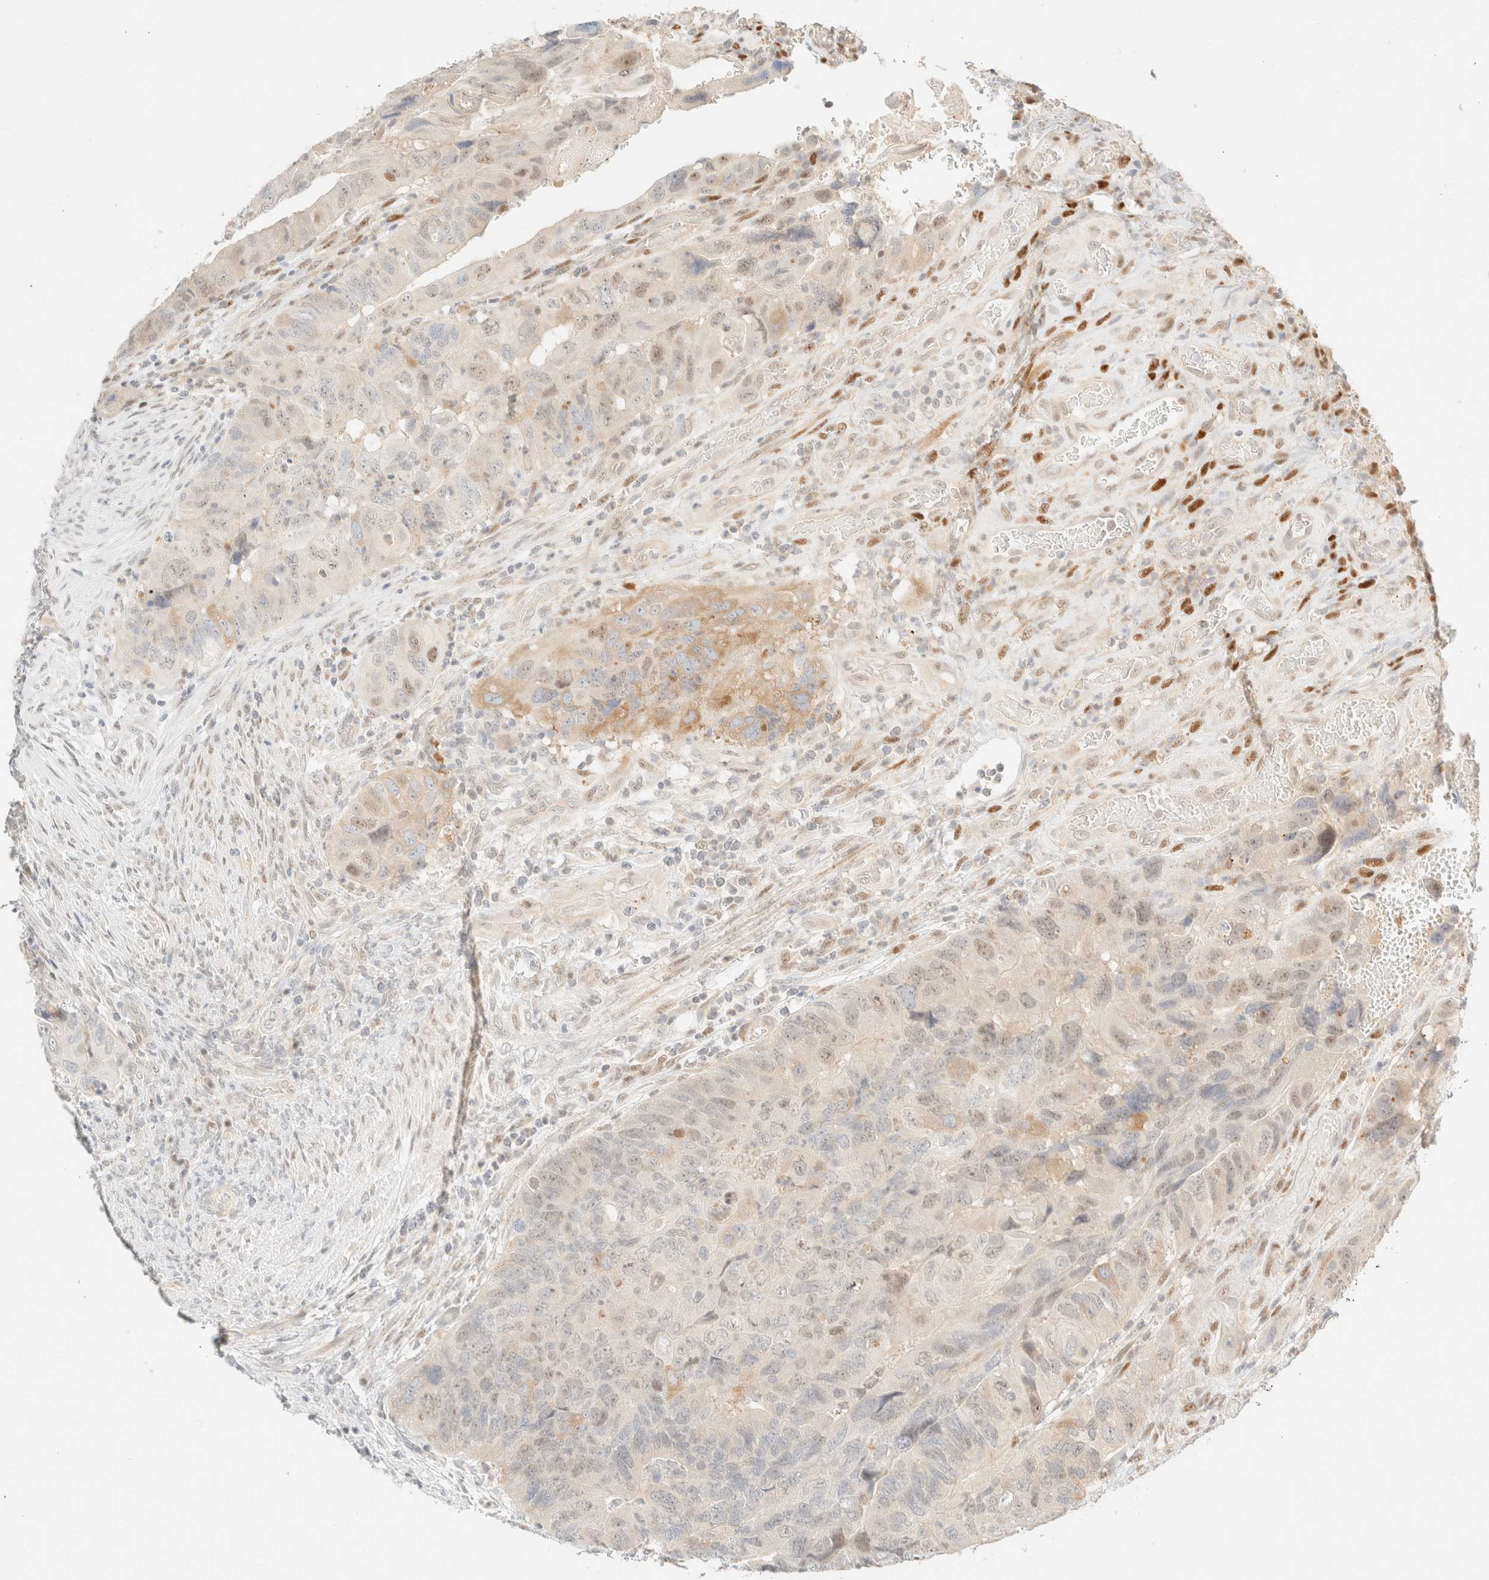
{"staining": {"intensity": "weak", "quantity": "<25%", "location": "cytoplasmic/membranous,nuclear"}, "tissue": "colorectal cancer", "cell_type": "Tumor cells", "image_type": "cancer", "snomed": [{"axis": "morphology", "description": "Adenocarcinoma, NOS"}, {"axis": "topography", "description": "Rectum"}], "caption": "DAB immunohistochemical staining of colorectal cancer (adenocarcinoma) reveals no significant expression in tumor cells.", "gene": "TSR1", "patient": {"sex": "male", "age": 63}}